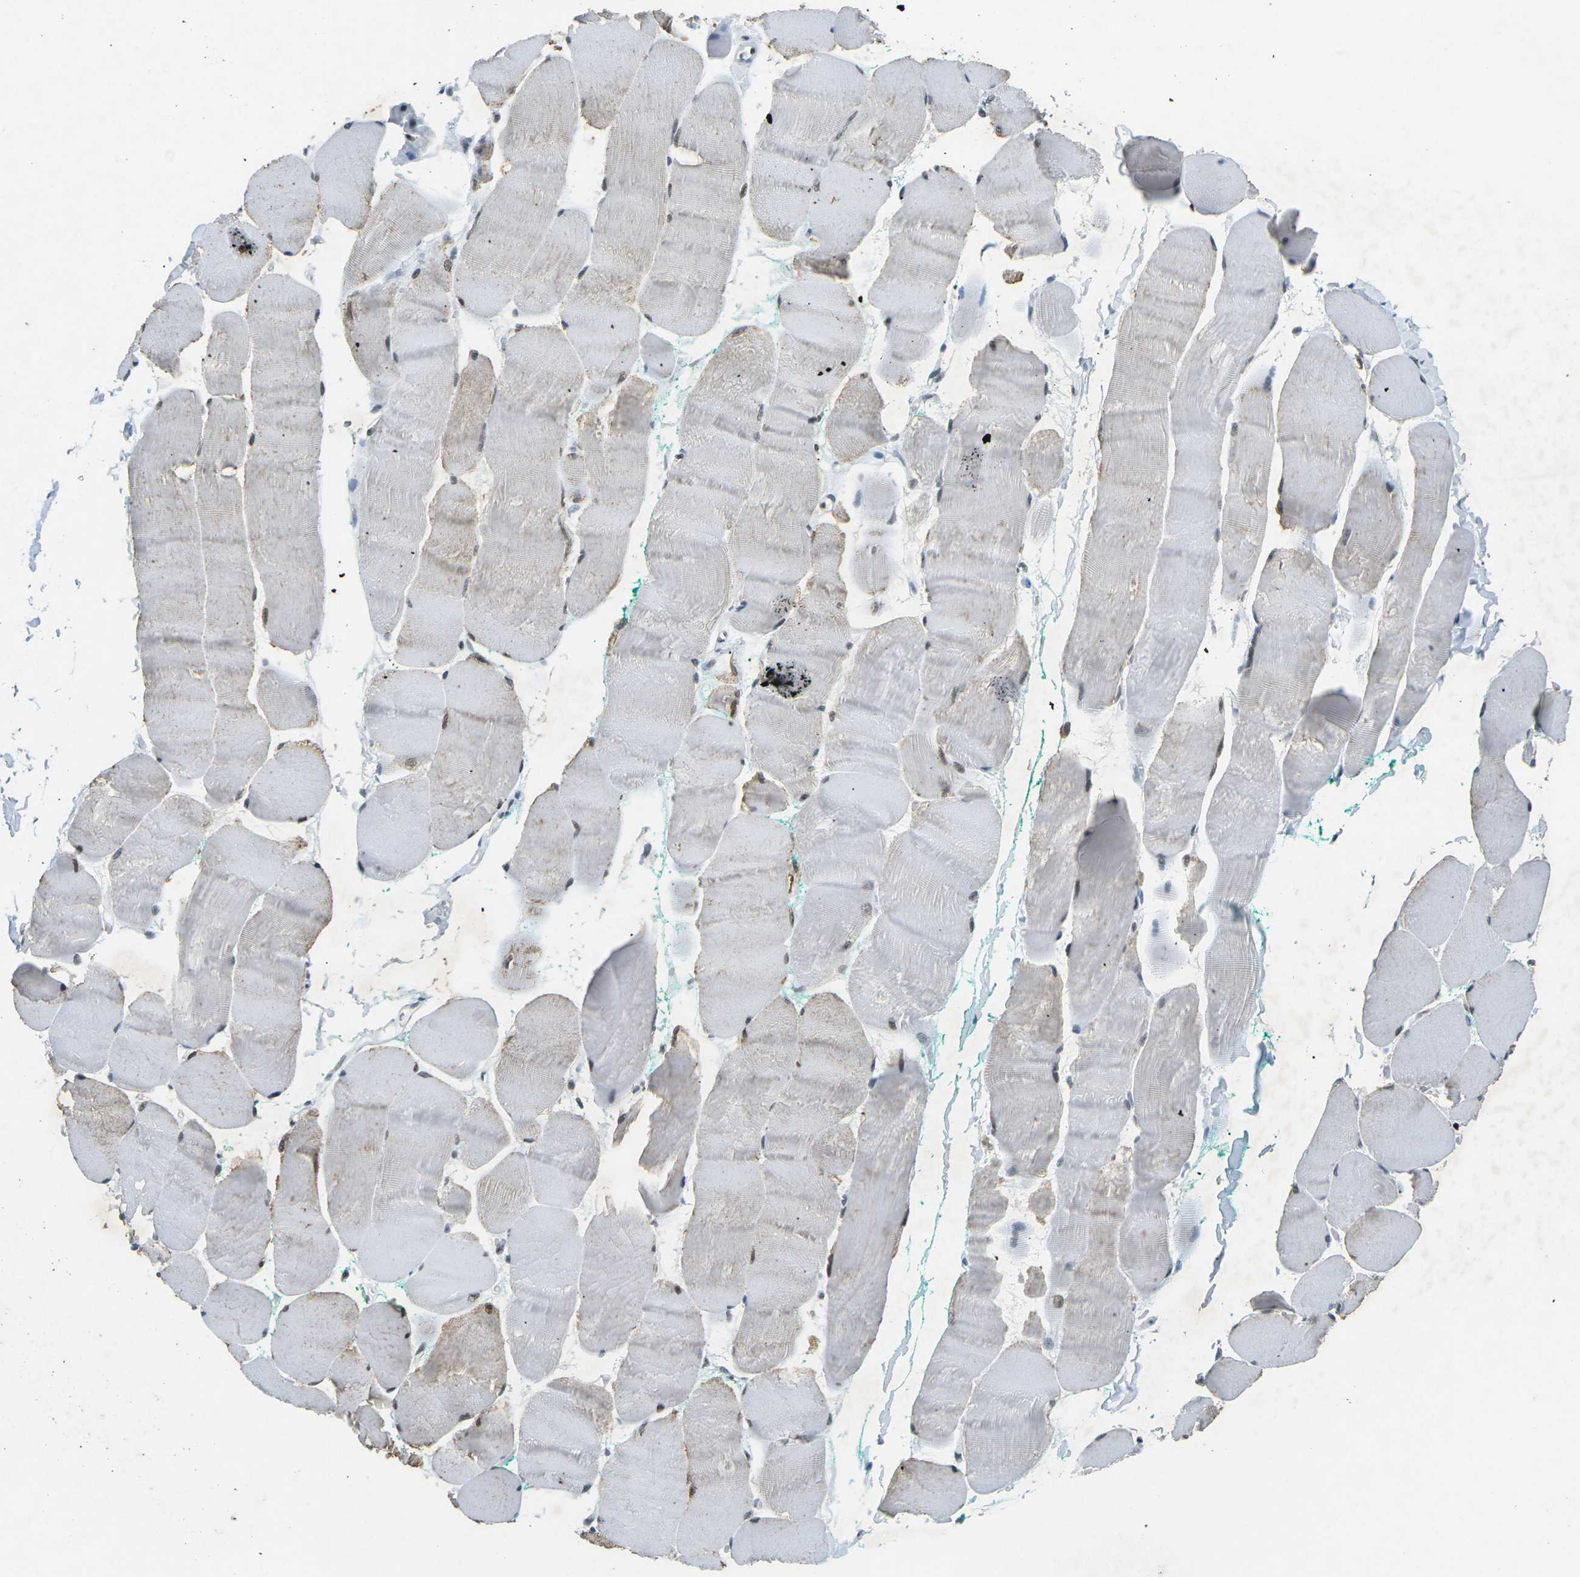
{"staining": {"intensity": "negative", "quantity": "none", "location": "none"}, "tissue": "skeletal muscle", "cell_type": "Myocytes", "image_type": "normal", "snomed": [{"axis": "morphology", "description": "Normal tissue, NOS"}, {"axis": "morphology", "description": "Squamous cell carcinoma, NOS"}, {"axis": "topography", "description": "Skeletal muscle"}], "caption": "This photomicrograph is of benign skeletal muscle stained with immunohistochemistry to label a protein in brown with the nuclei are counter-stained blue. There is no positivity in myocytes.", "gene": "RB1", "patient": {"sex": "male", "age": 51}}